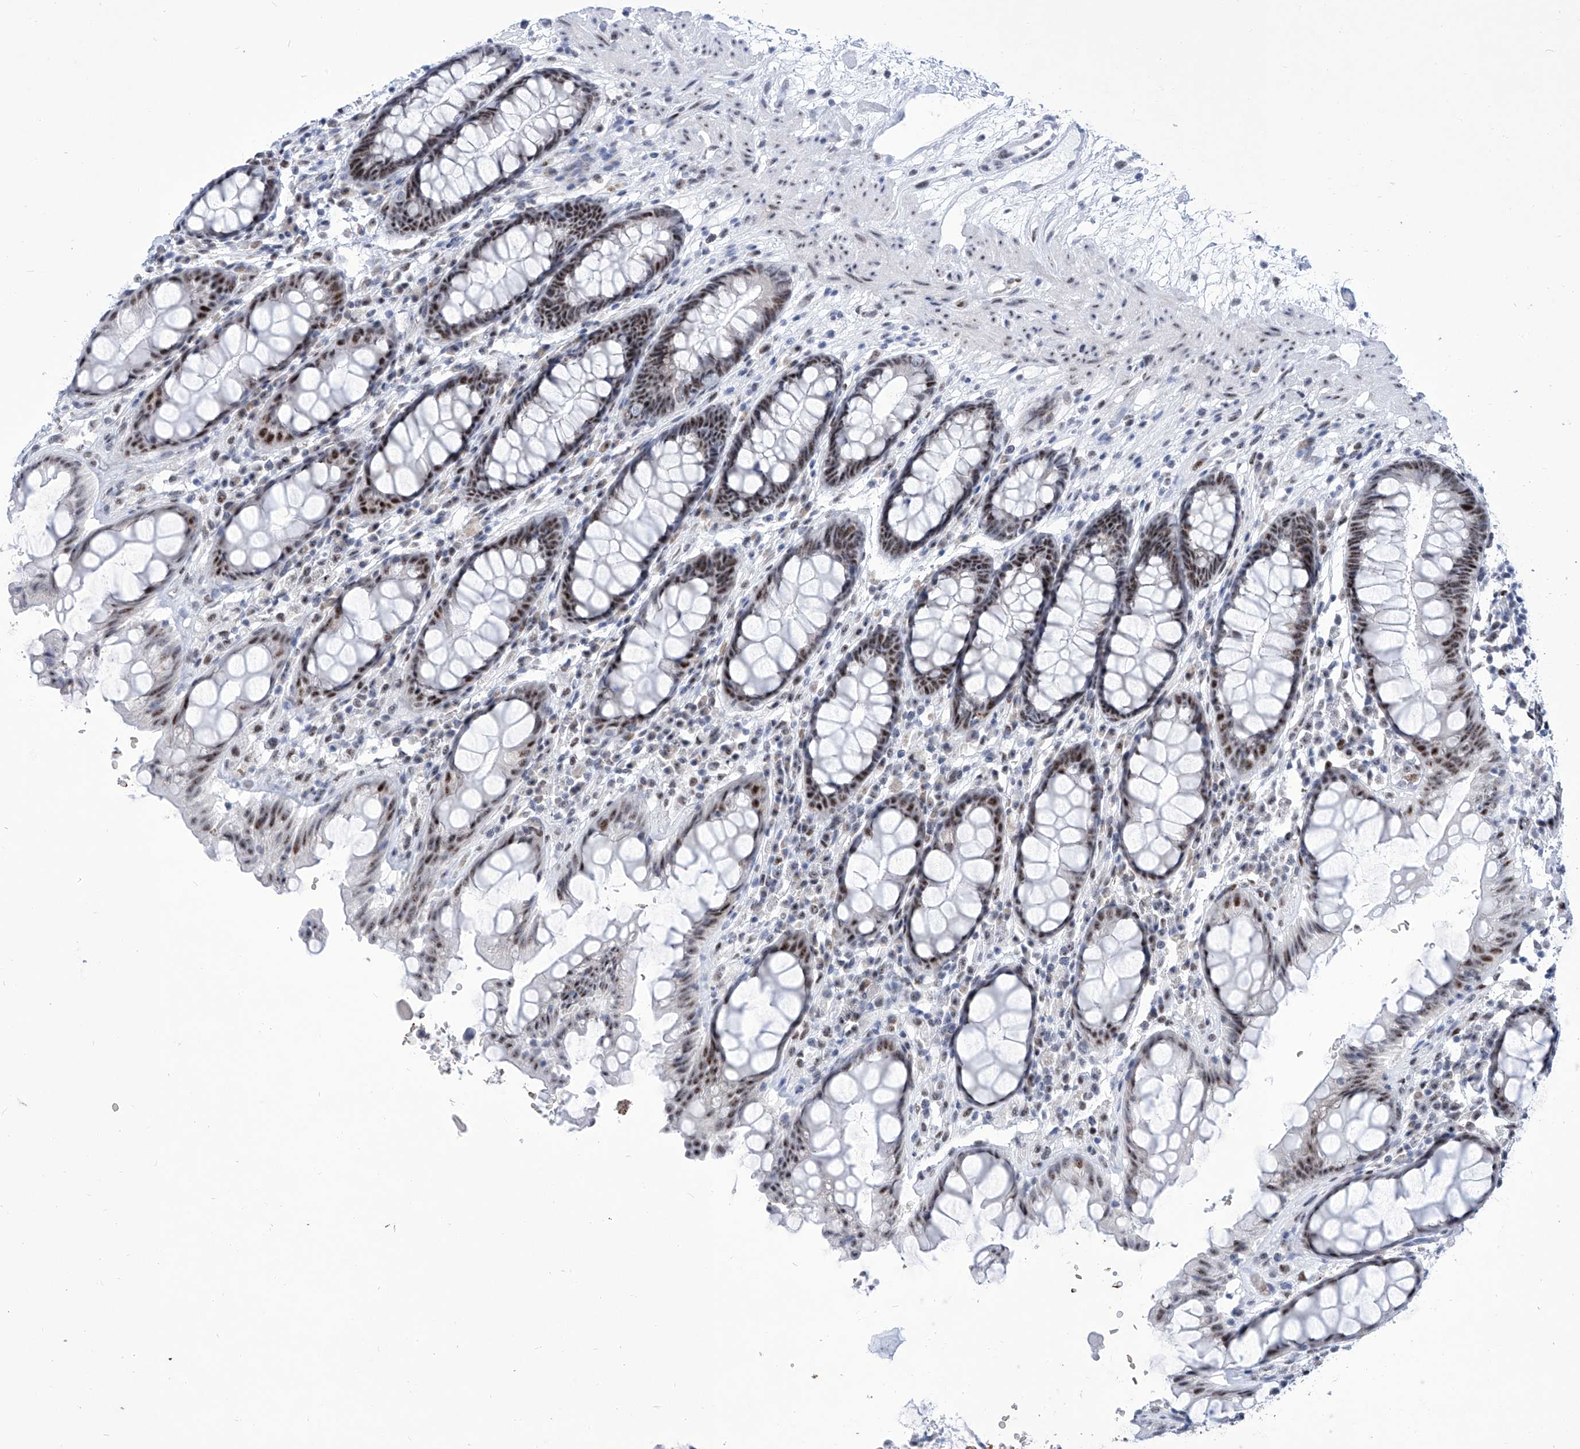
{"staining": {"intensity": "moderate", "quantity": "25%-75%", "location": "nuclear"}, "tissue": "rectum", "cell_type": "Glandular cells", "image_type": "normal", "snomed": [{"axis": "morphology", "description": "Normal tissue, NOS"}, {"axis": "topography", "description": "Rectum"}], "caption": "Protein staining by immunohistochemistry (IHC) demonstrates moderate nuclear expression in about 25%-75% of glandular cells in benign rectum.", "gene": "SART1", "patient": {"sex": "male", "age": 64}}